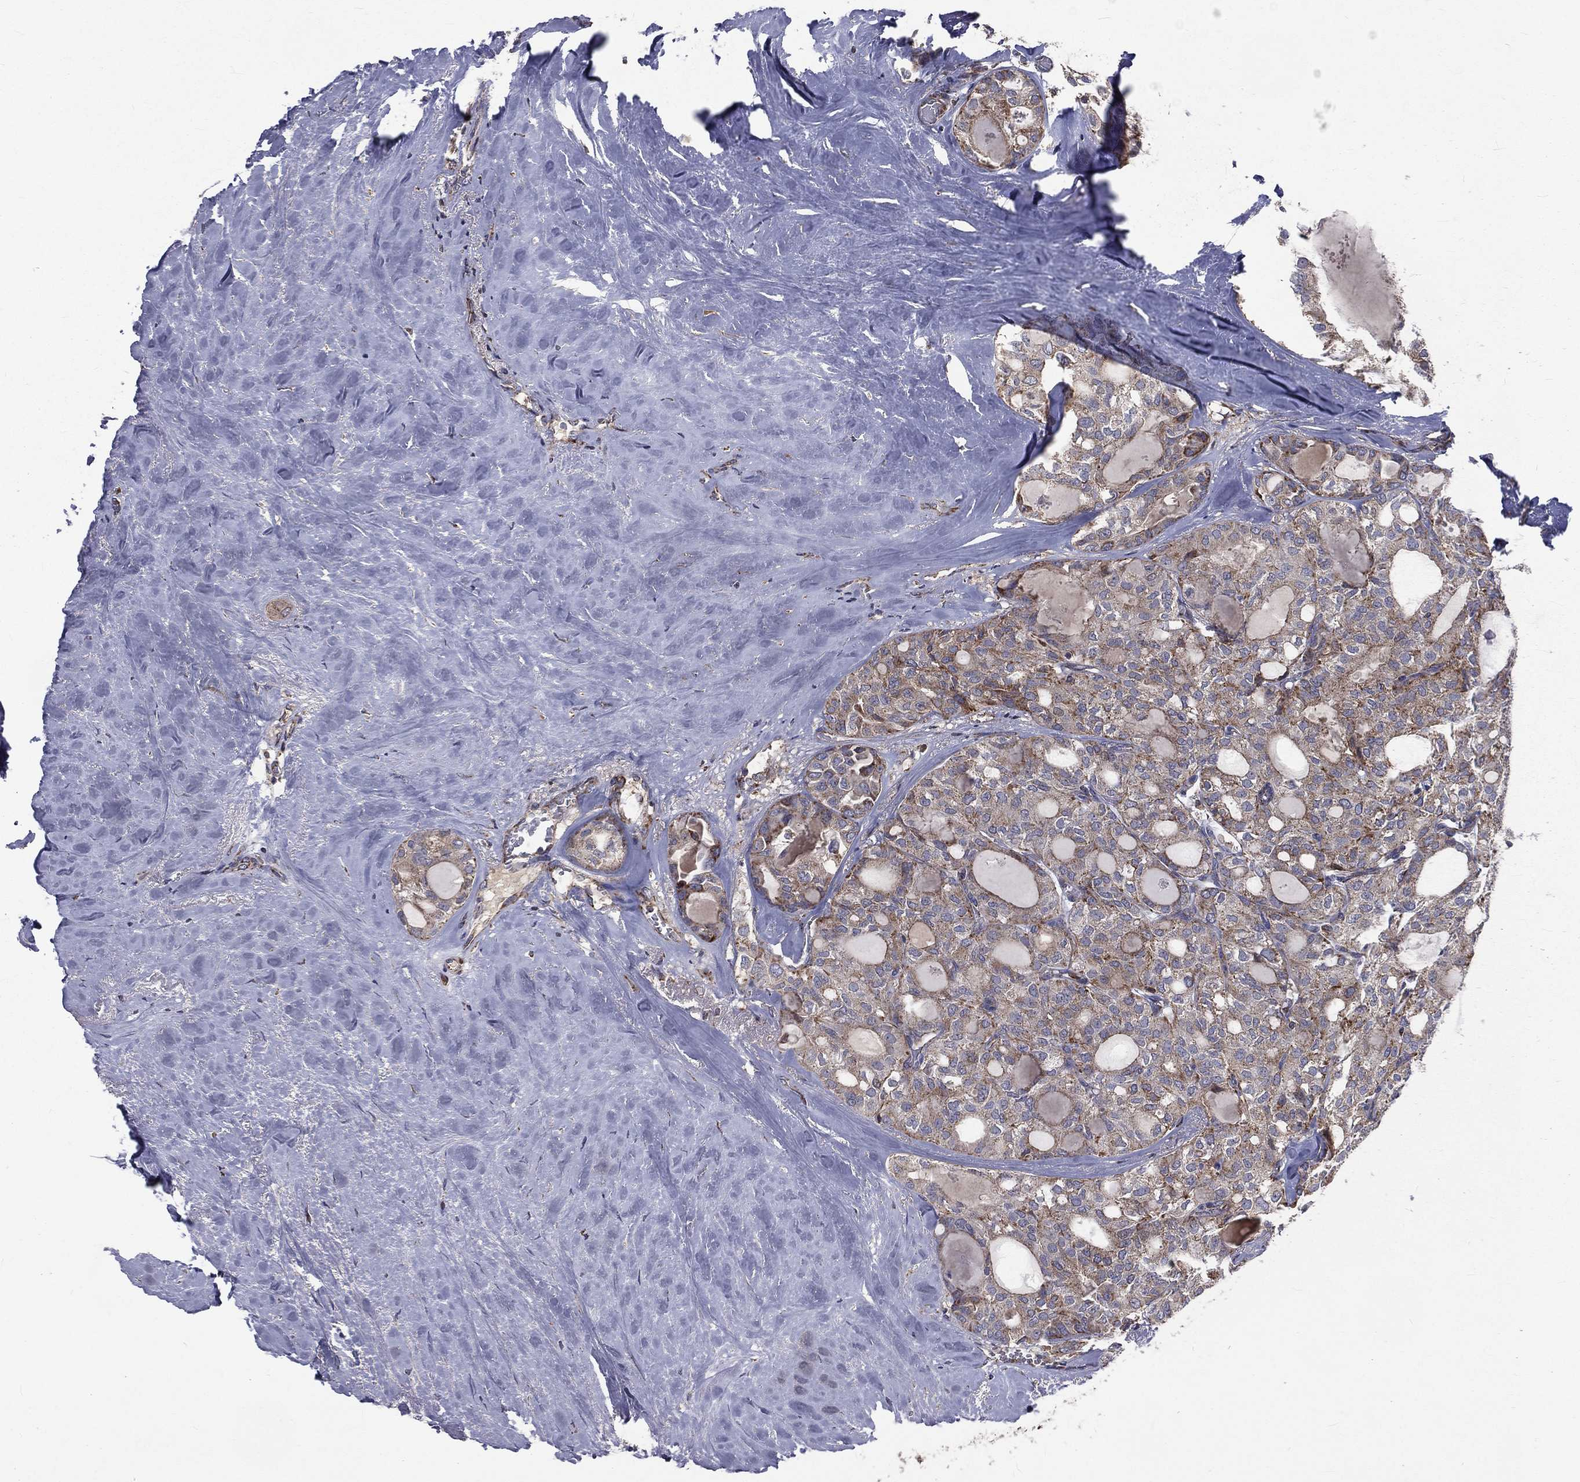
{"staining": {"intensity": "weak", "quantity": "25%-75%", "location": "cytoplasmic/membranous"}, "tissue": "thyroid cancer", "cell_type": "Tumor cells", "image_type": "cancer", "snomed": [{"axis": "morphology", "description": "Follicular adenoma carcinoma, NOS"}, {"axis": "topography", "description": "Thyroid gland"}], "caption": "Tumor cells display low levels of weak cytoplasmic/membranous staining in about 25%-75% of cells in follicular adenoma carcinoma (thyroid).", "gene": "GPD1", "patient": {"sex": "male", "age": 75}}